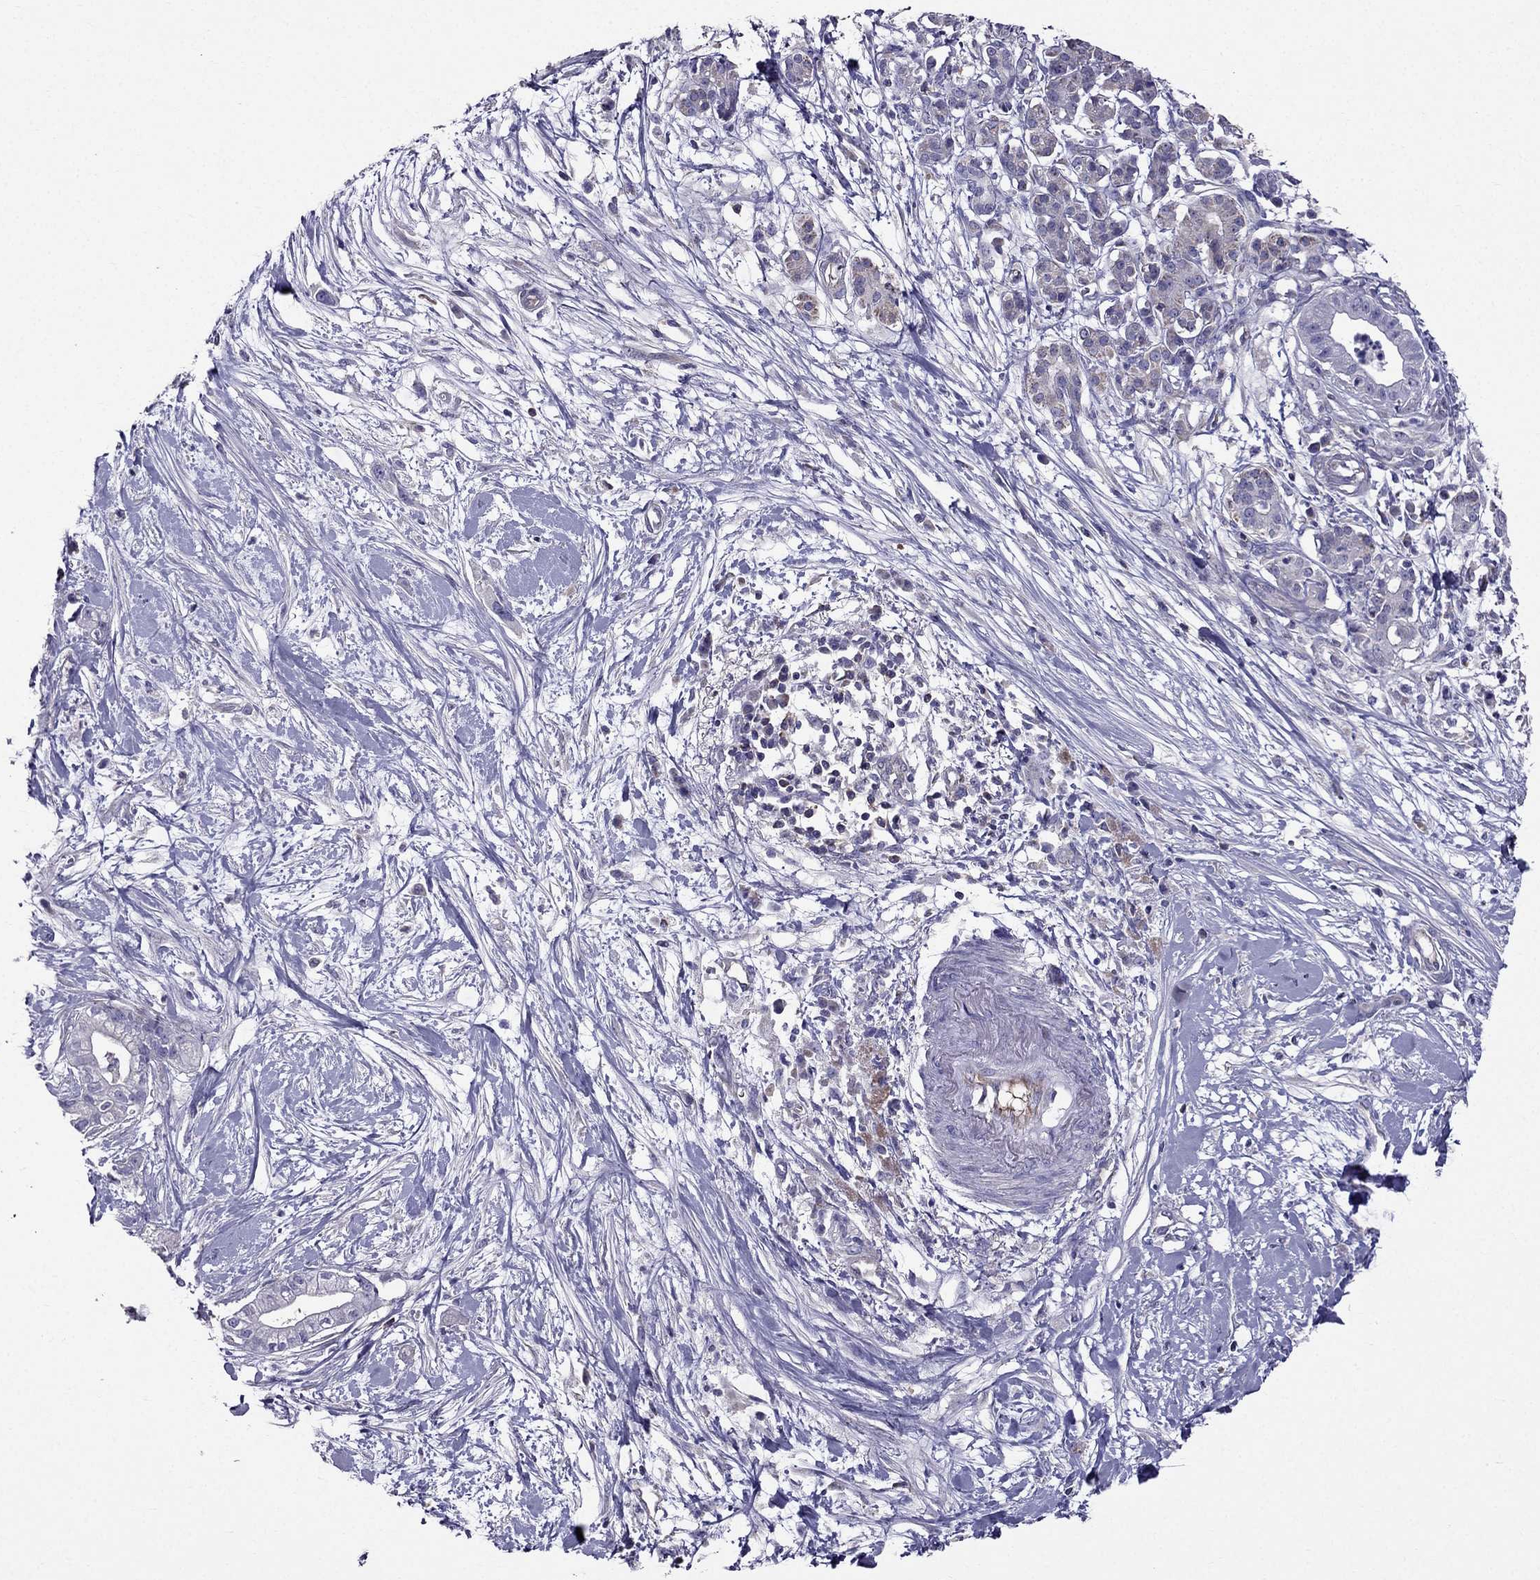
{"staining": {"intensity": "negative", "quantity": "none", "location": "none"}, "tissue": "pancreatic cancer", "cell_type": "Tumor cells", "image_type": "cancer", "snomed": [{"axis": "morphology", "description": "Normal tissue, NOS"}, {"axis": "morphology", "description": "Adenocarcinoma, NOS"}, {"axis": "topography", "description": "Lymph node"}, {"axis": "topography", "description": "Pancreas"}], "caption": "Image shows no significant protein expression in tumor cells of pancreatic adenocarcinoma.", "gene": "AAK1", "patient": {"sex": "female", "age": 58}}